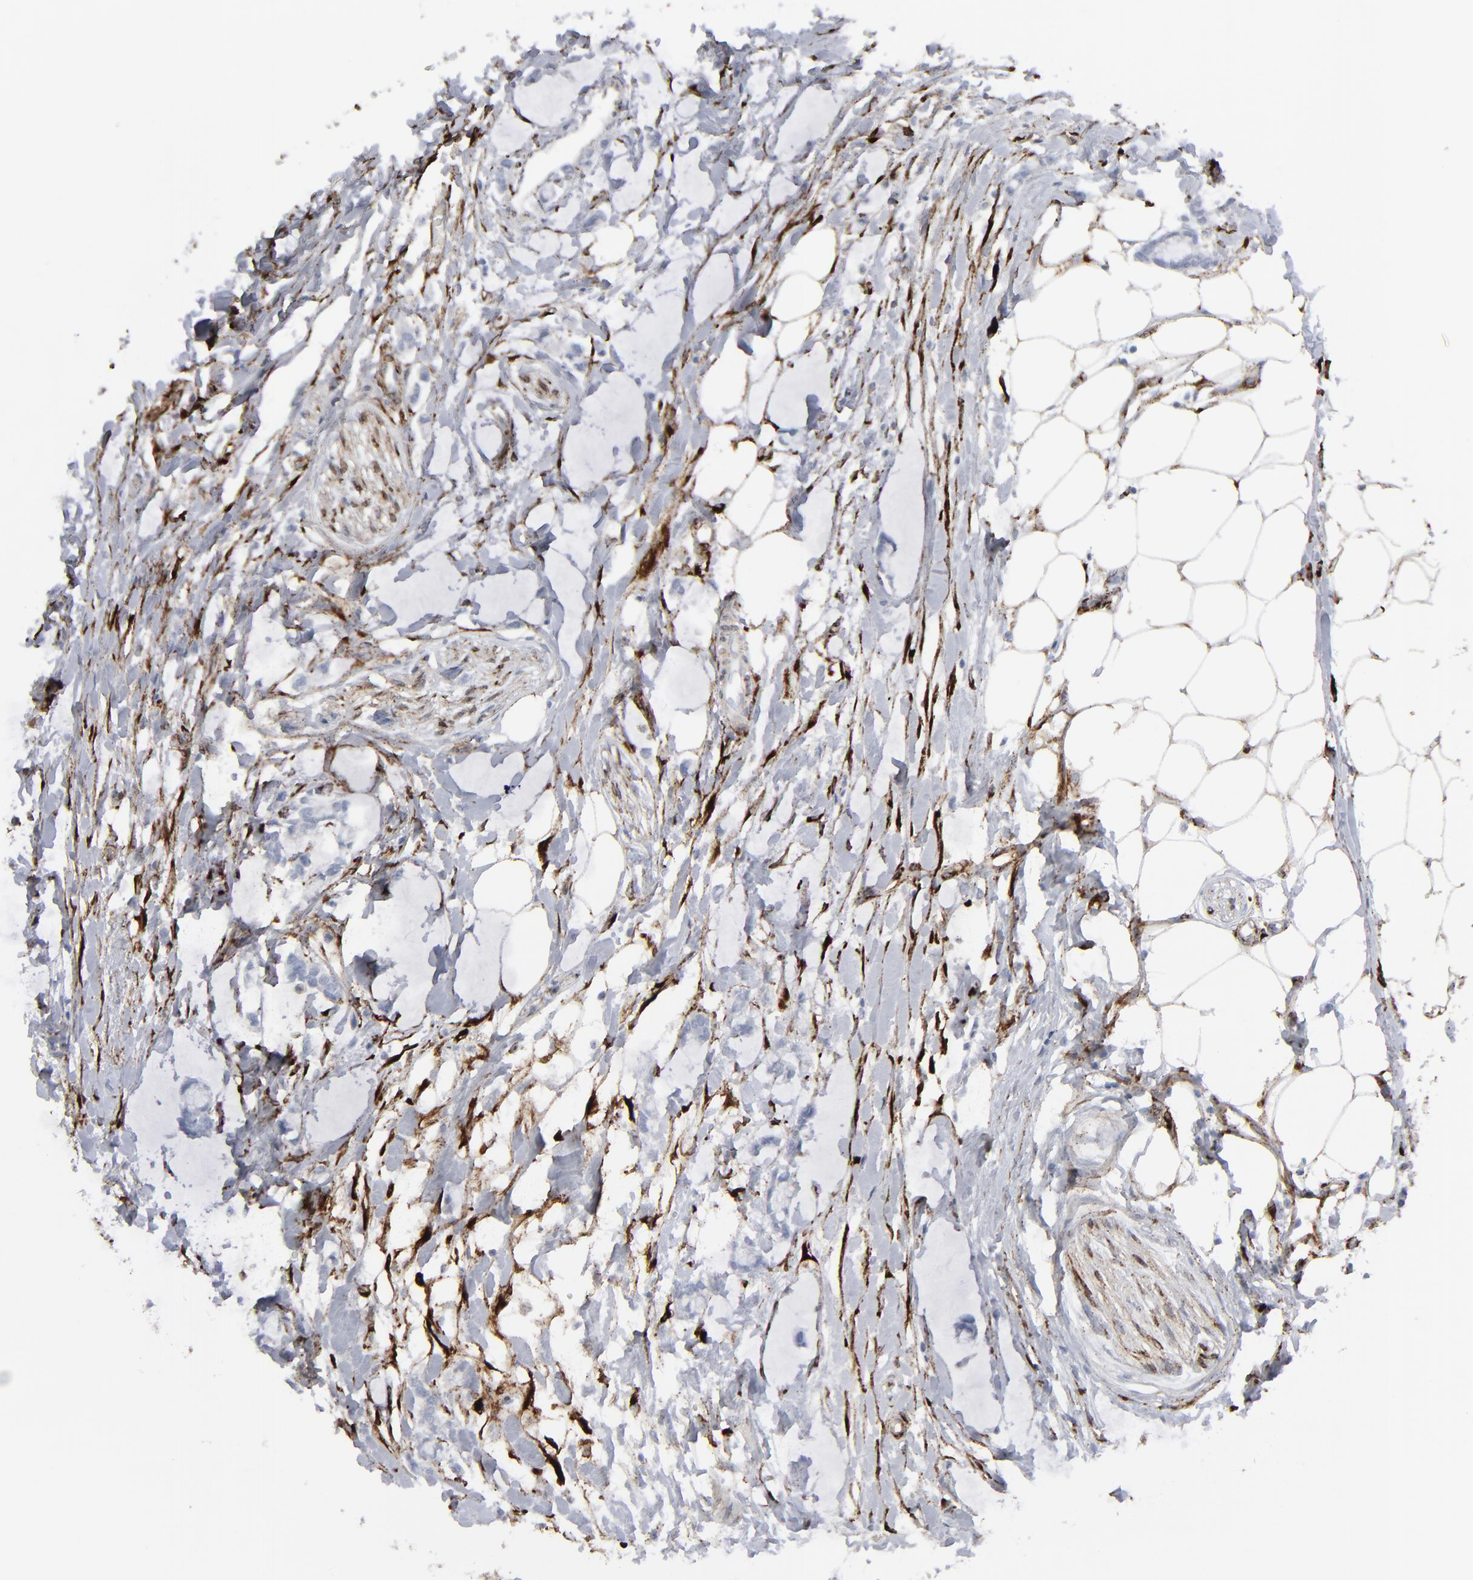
{"staining": {"intensity": "negative", "quantity": "none", "location": "none"}, "tissue": "colorectal cancer", "cell_type": "Tumor cells", "image_type": "cancer", "snomed": [{"axis": "morphology", "description": "Normal tissue, NOS"}, {"axis": "morphology", "description": "Adenocarcinoma, NOS"}, {"axis": "topography", "description": "Colon"}, {"axis": "topography", "description": "Peripheral nerve tissue"}], "caption": "A photomicrograph of colorectal cancer stained for a protein demonstrates no brown staining in tumor cells.", "gene": "SPARC", "patient": {"sex": "male", "age": 14}}